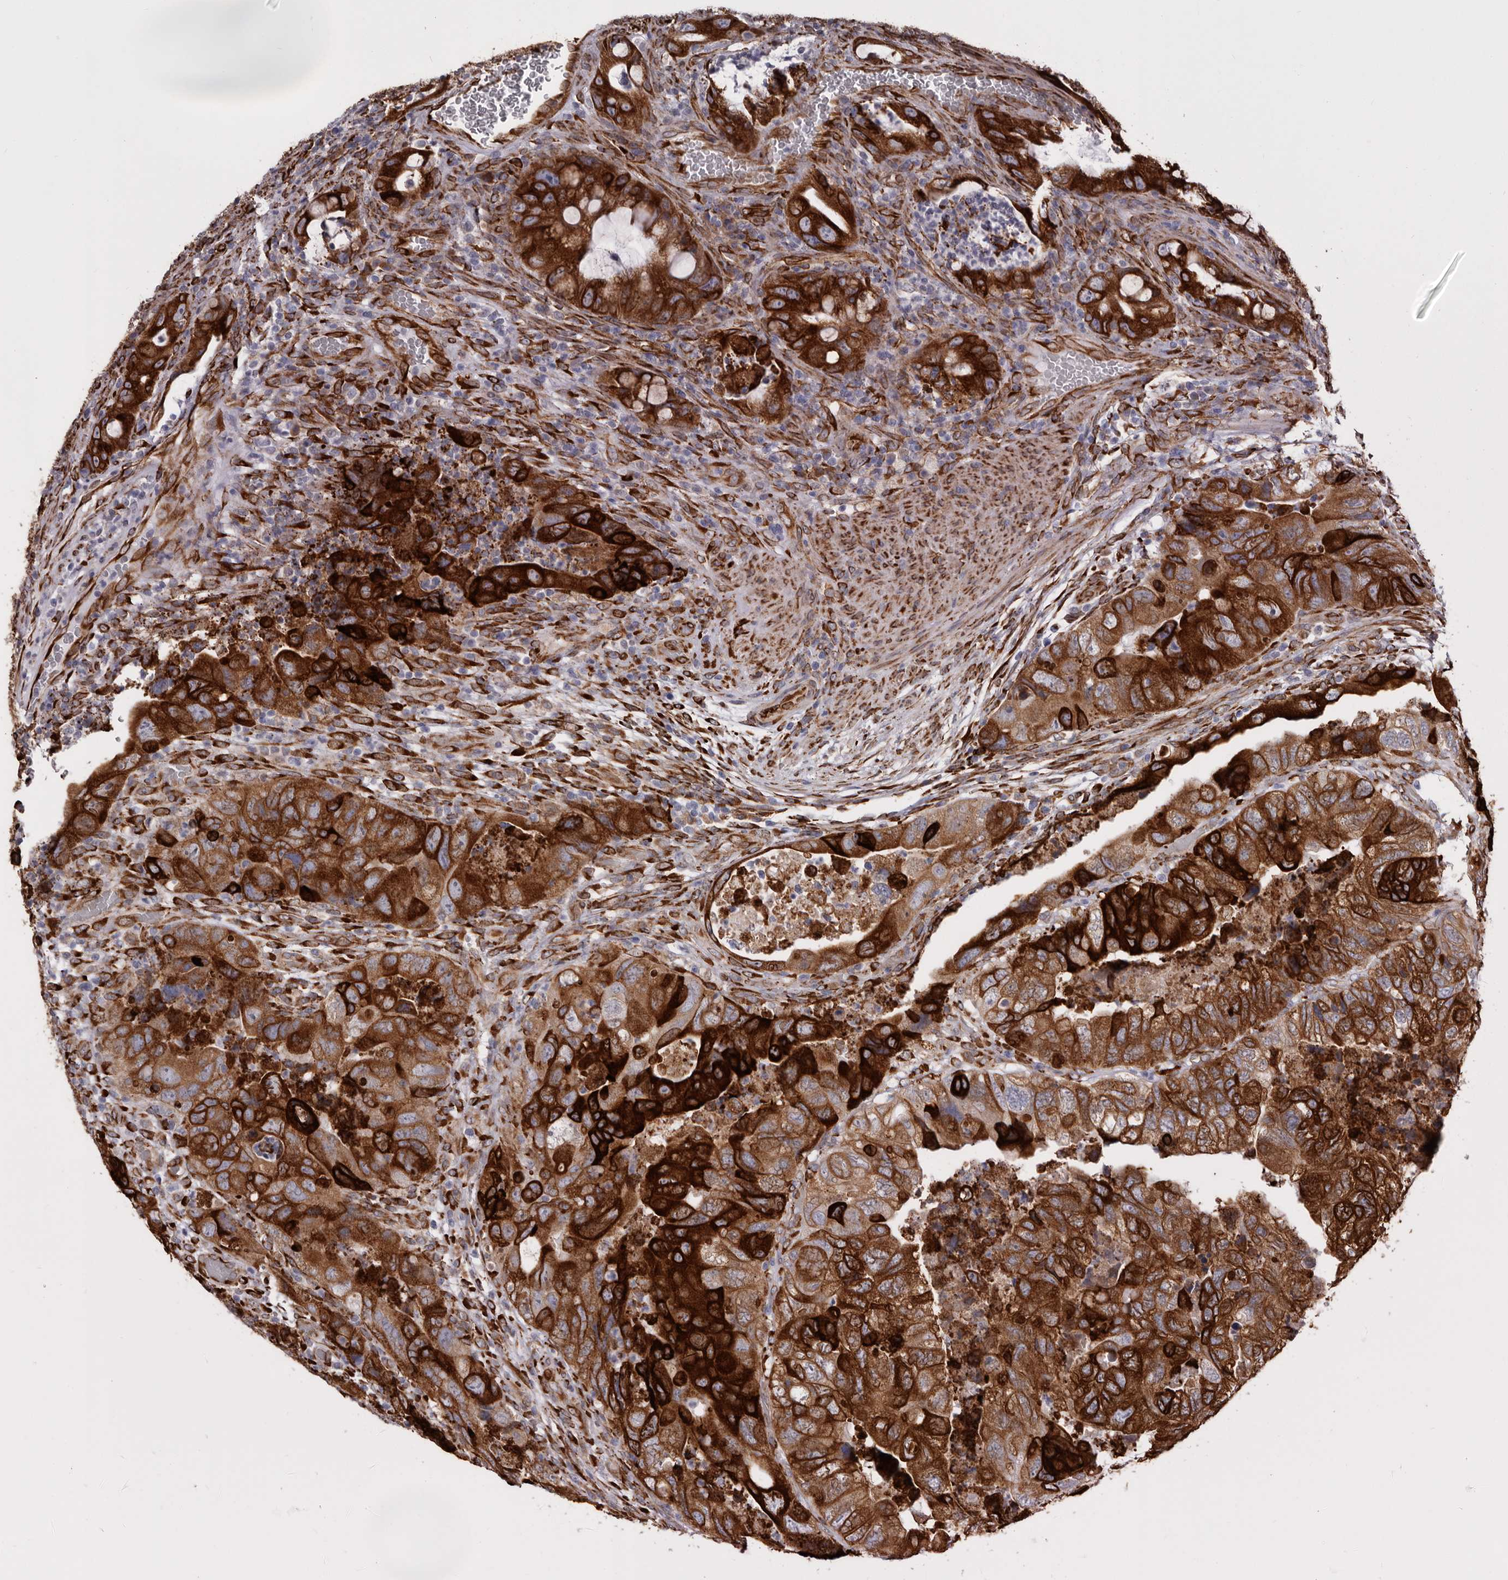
{"staining": {"intensity": "strong", "quantity": ">75%", "location": "cytoplasmic/membranous"}, "tissue": "colorectal cancer", "cell_type": "Tumor cells", "image_type": "cancer", "snomed": [{"axis": "morphology", "description": "Adenocarcinoma, NOS"}, {"axis": "topography", "description": "Rectum"}], "caption": "This image reveals immunohistochemistry staining of colorectal cancer, with high strong cytoplasmic/membranous staining in approximately >75% of tumor cells.", "gene": "SEMA3E", "patient": {"sex": "male", "age": 63}}